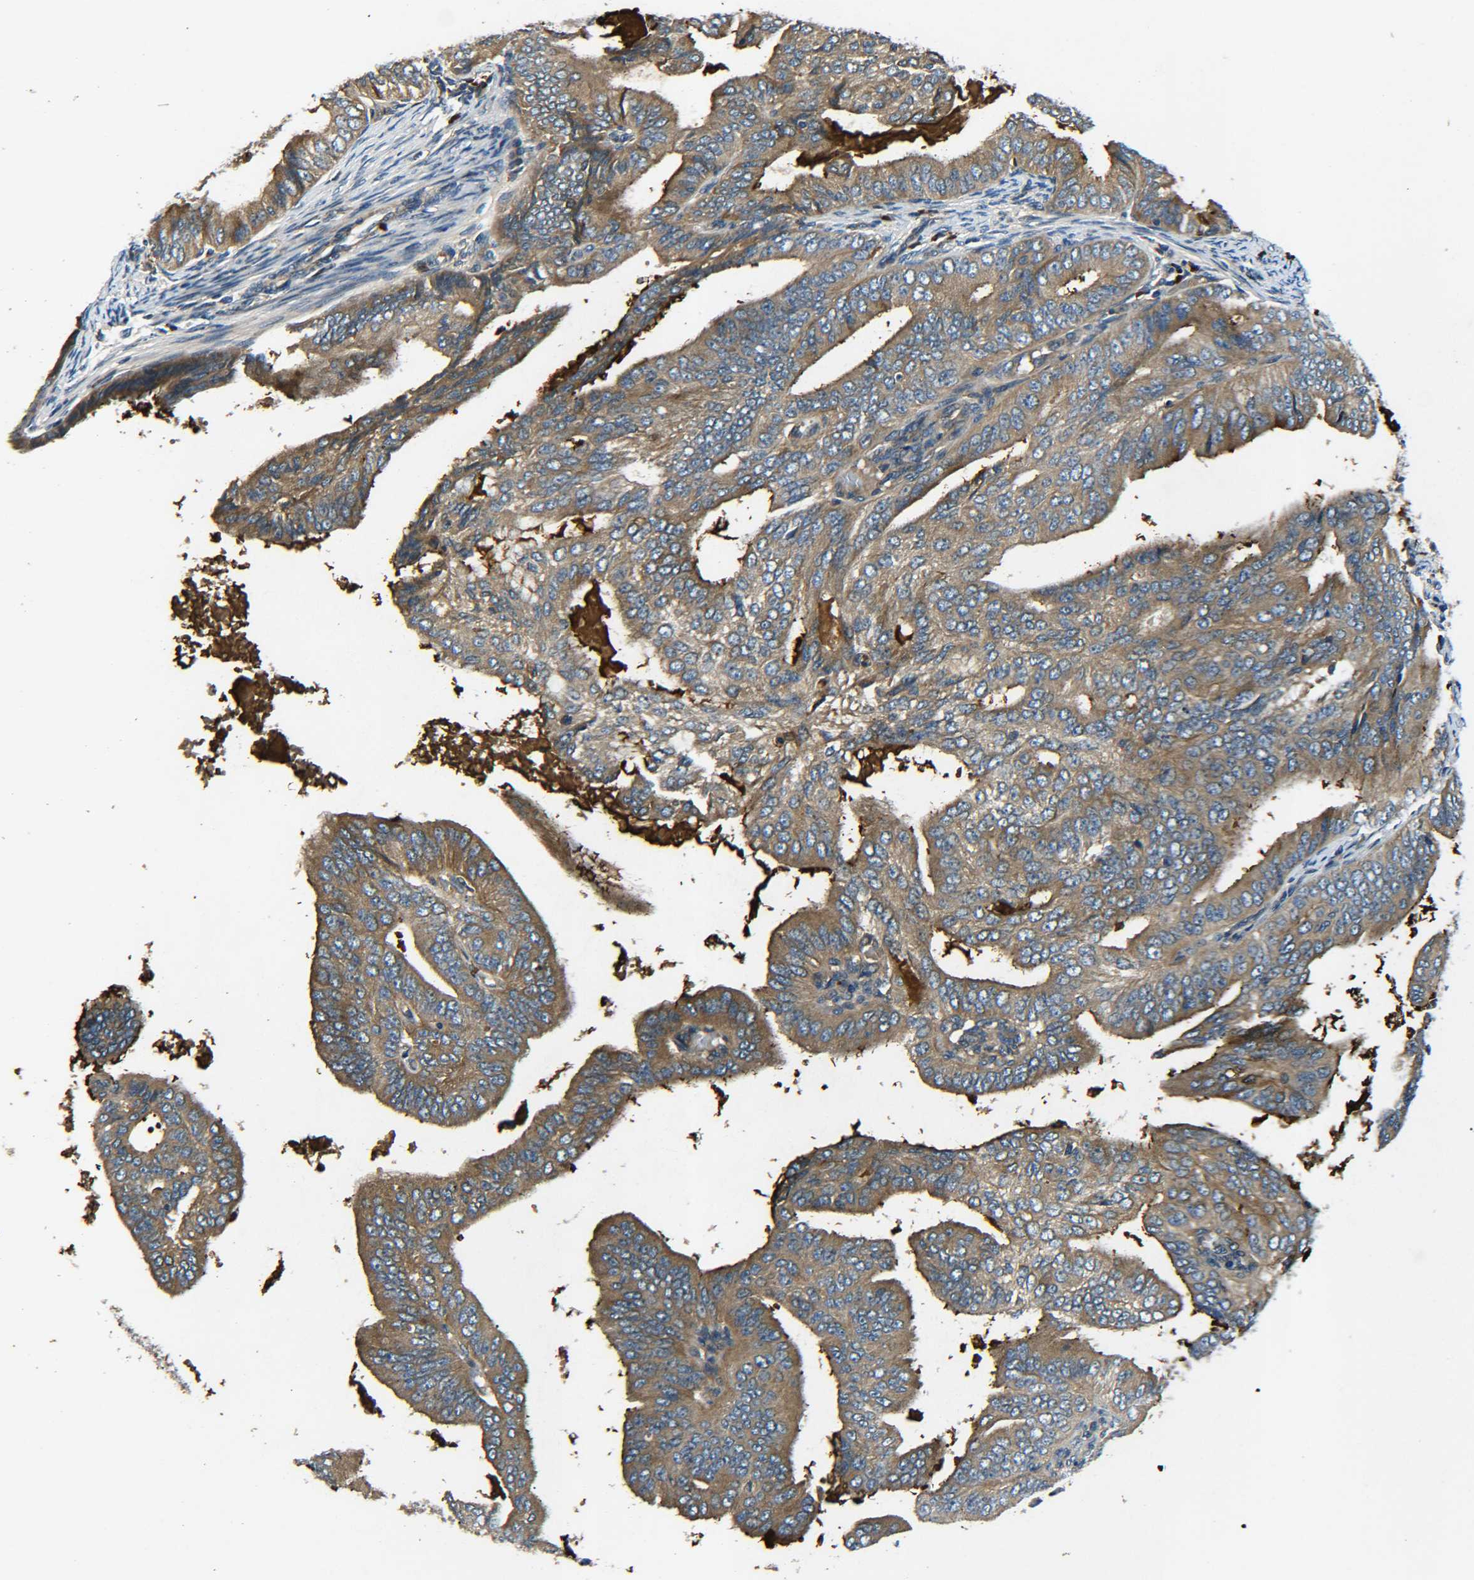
{"staining": {"intensity": "moderate", "quantity": ">75%", "location": "cytoplasmic/membranous"}, "tissue": "endometrial cancer", "cell_type": "Tumor cells", "image_type": "cancer", "snomed": [{"axis": "morphology", "description": "Adenocarcinoma, NOS"}, {"axis": "topography", "description": "Endometrium"}], "caption": "Human endometrial cancer stained with a protein marker exhibits moderate staining in tumor cells.", "gene": "RAB1B", "patient": {"sex": "female", "age": 58}}